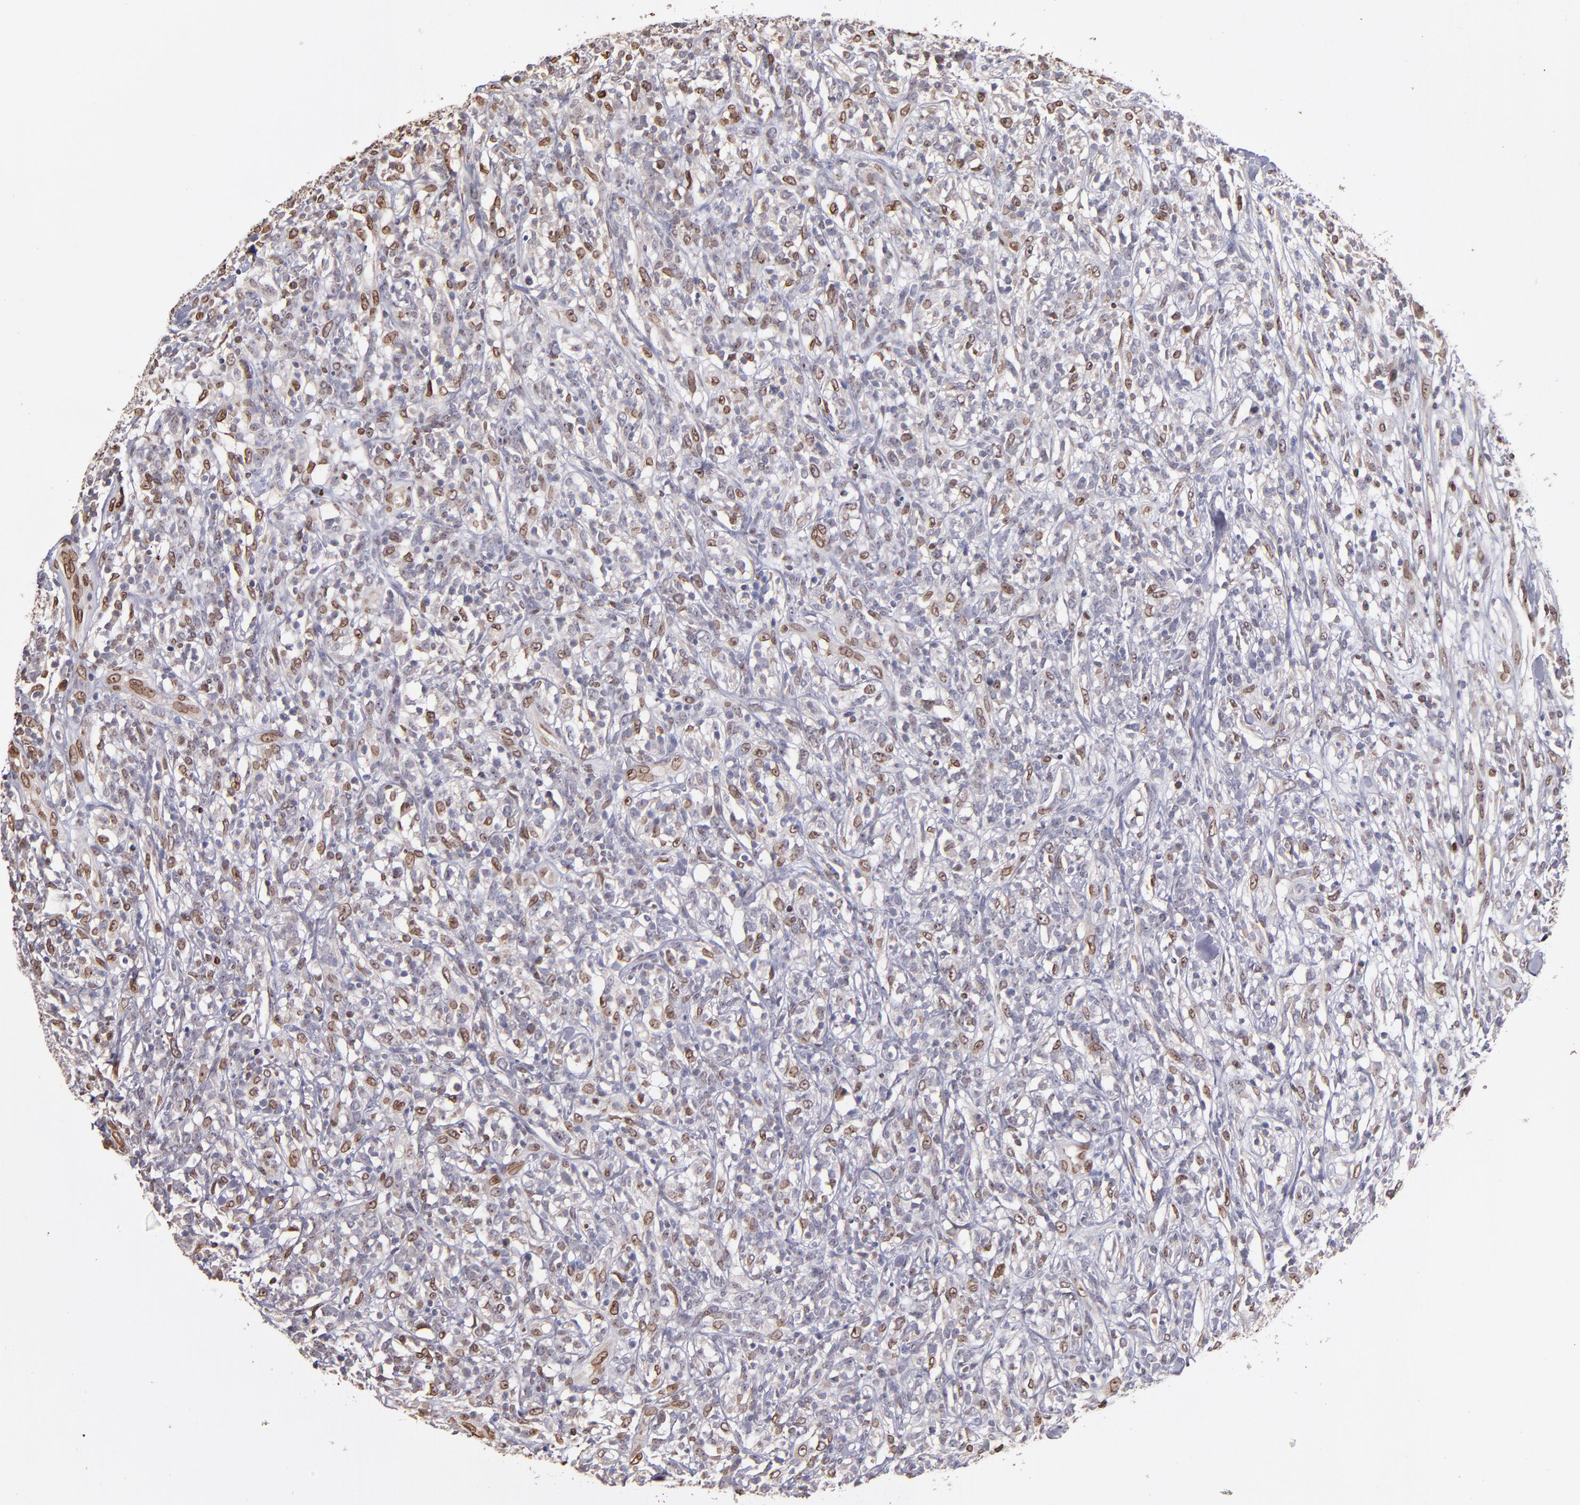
{"staining": {"intensity": "moderate", "quantity": "25%-75%", "location": "cytoplasmic/membranous,nuclear"}, "tissue": "lymphoma", "cell_type": "Tumor cells", "image_type": "cancer", "snomed": [{"axis": "morphology", "description": "Malignant lymphoma, non-Hodgkin's type, High grade"}, {"axis": "topography", "description": "Lymph node"}], "caption": "The image demonstrates a brown stain indicating the presence of a protein in the cytoplasmic/membranous and nuclear of tumor cells in malignant lymphoma, non-Hodgkin's type (high-grade). The protein of interest is stained brown, and the nuclei are stained in blue (DAB (3,3'-diaminobenzidine) IHC with brightfield microscopy, high magnification).", "gene": "PUM3", "patient": {"sex": "female", "age": 73}}